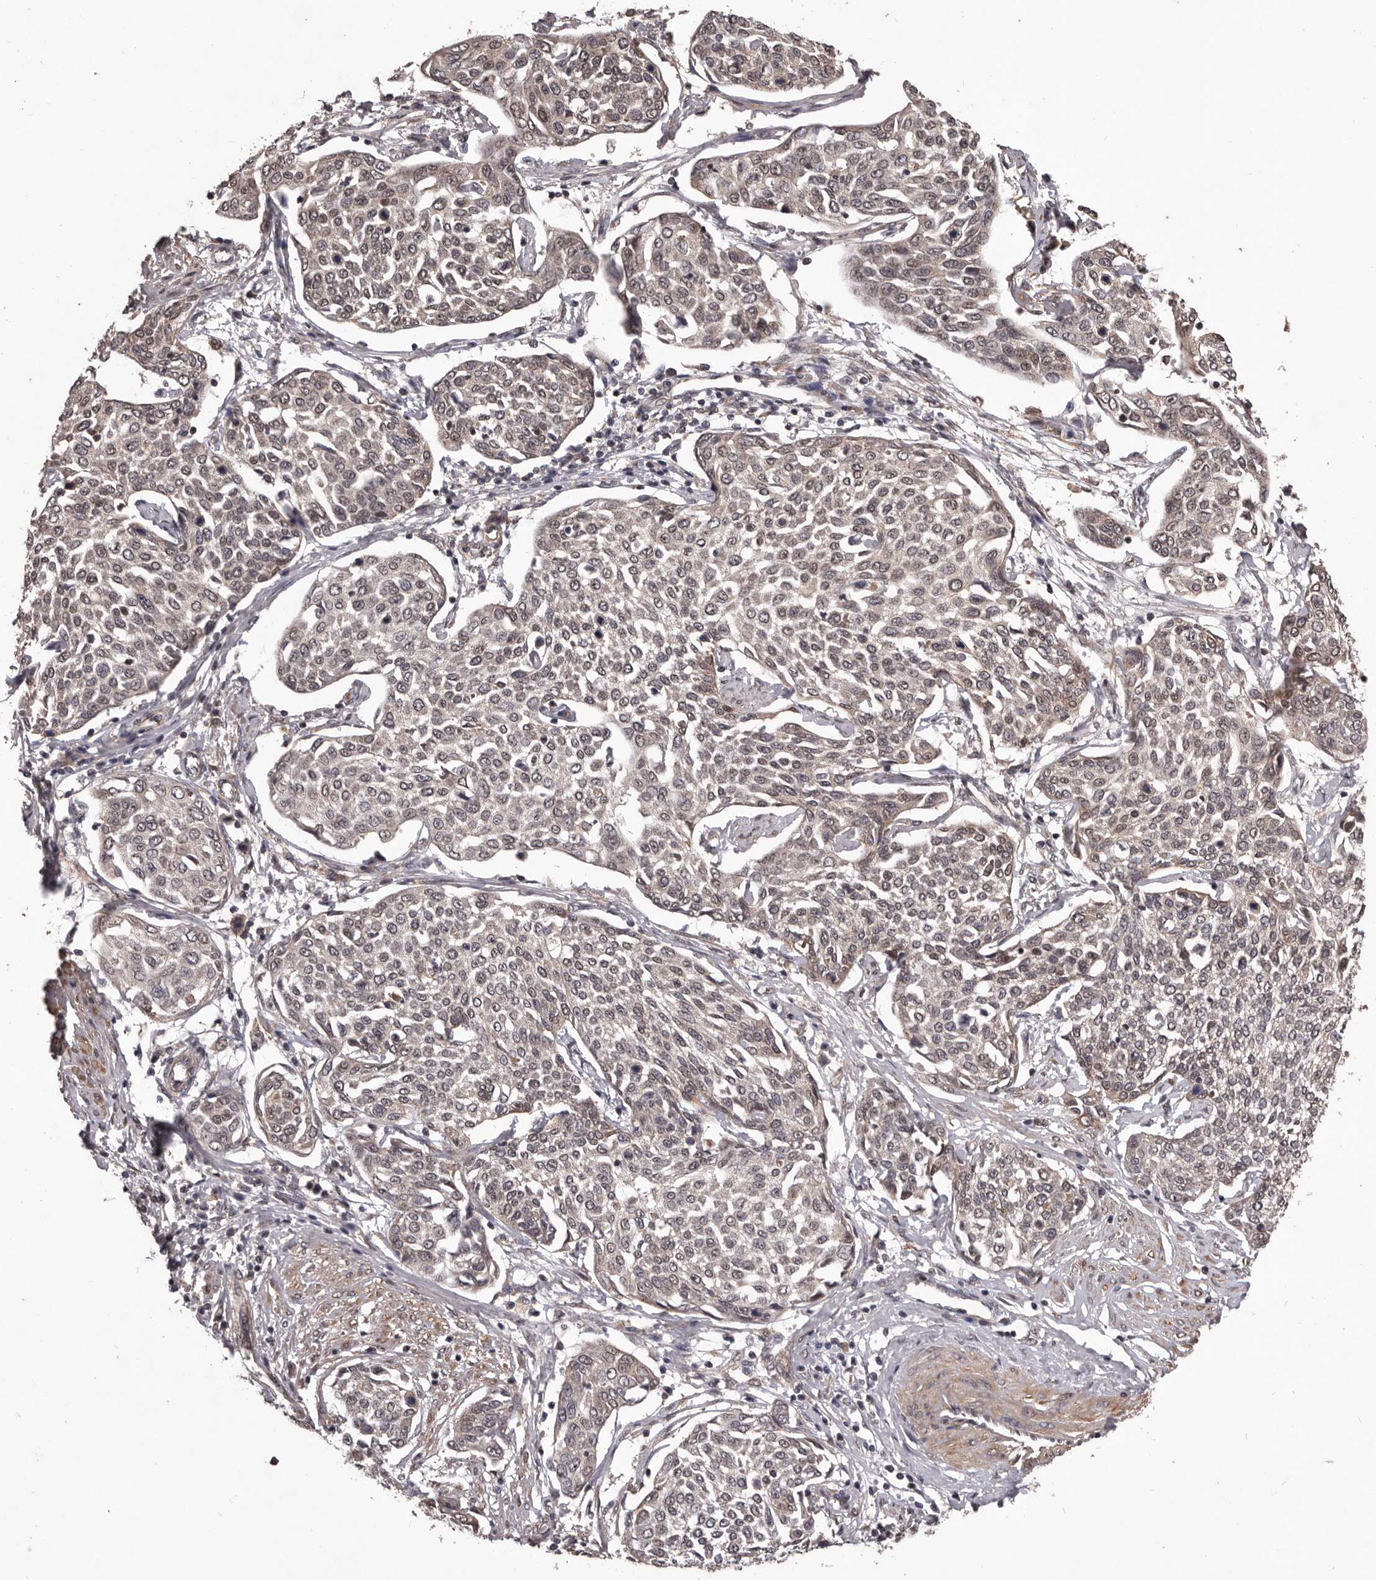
{"staining": {"intensity": "negative", "quantity": "none", "location": "none"}, "tissue": "cervical cancer", "cell_type": "Tumor cells", "image_type": "cancer", "snomed": [{"axis": "morphology", "description": "Squamous cell carcinoma, NOS"}, {"axis": "topography", "description": "Cervix"}], "caption": "The histopathology image demonstrates no significant staining in tumor cells of cervical squamous cell carcinoma.", "gene": "CELF3", "patient": {"sex": "female", "age": 34}}